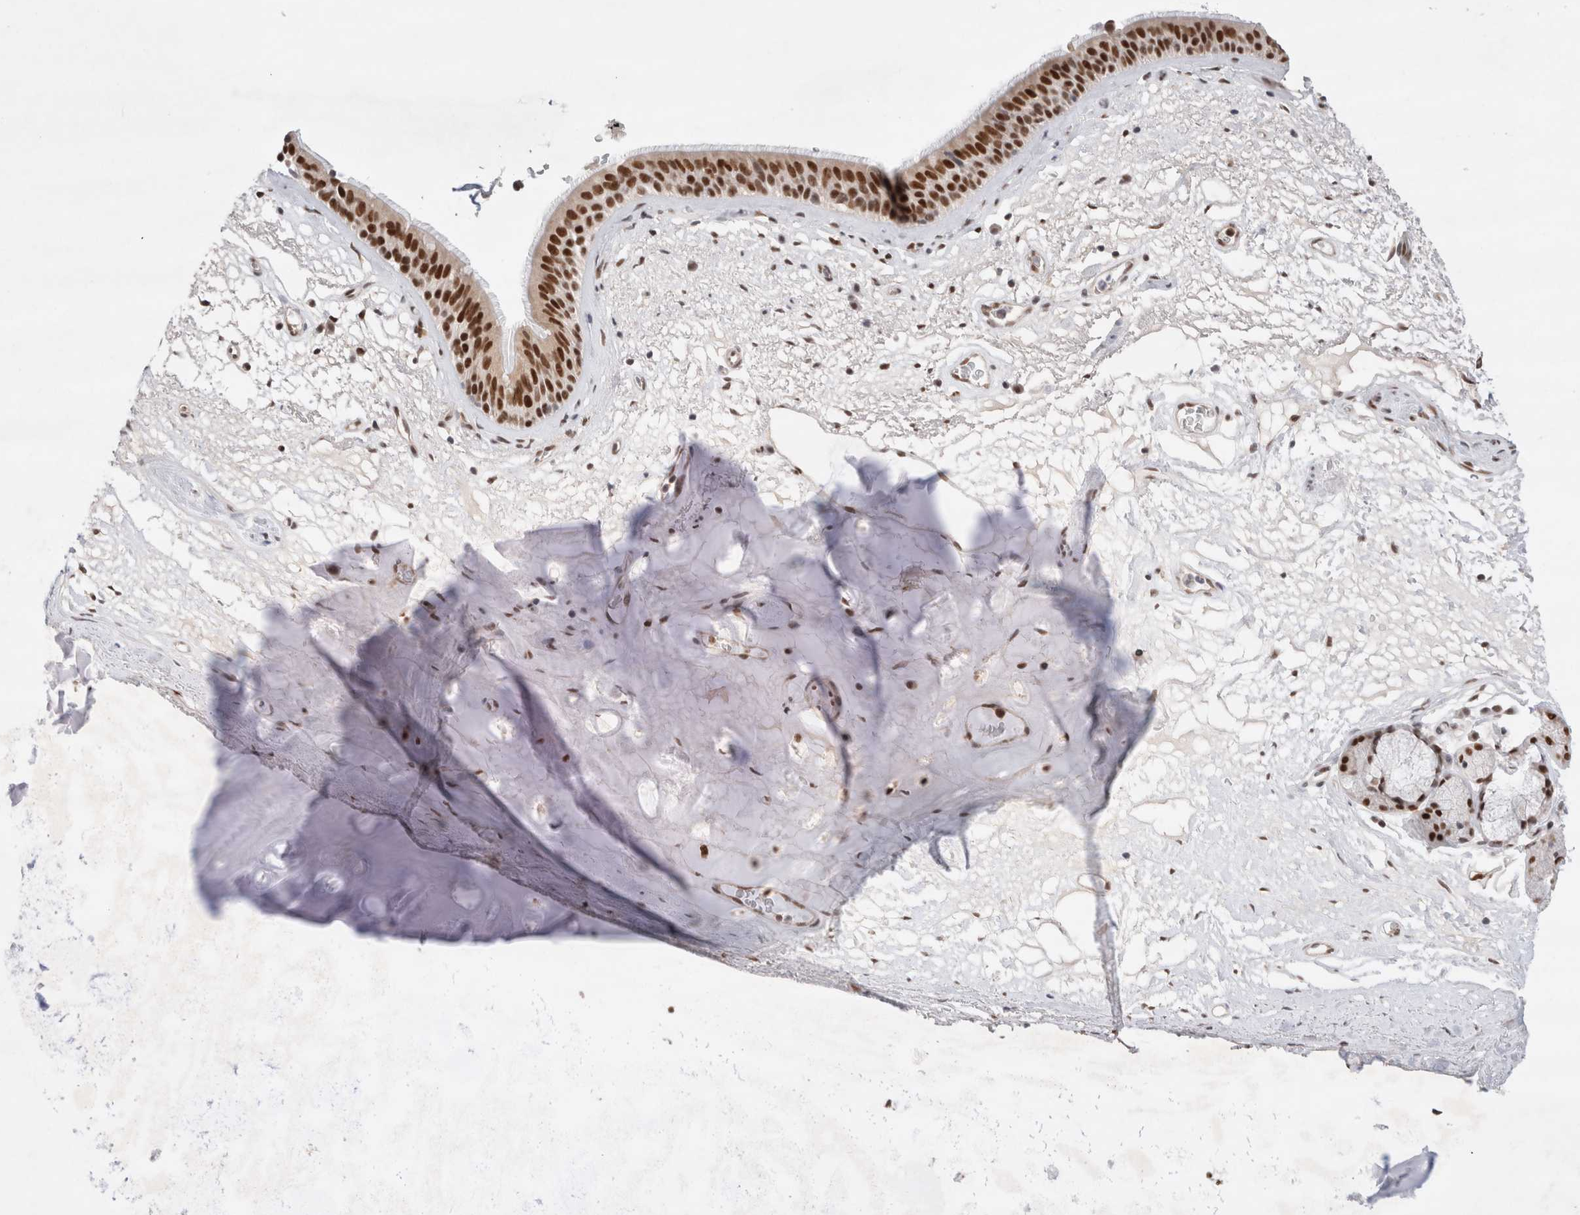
{"staining": {"intensity": "strong", "quantity": ">75%", "location": "nuclear"}, "tissue": "bronchus", "cell_type": "Respiratory epithelial cells", "image_type": "normal", "snomed": [{"axis": "morphology", "description": "Normal tissue, NOS"}, {"axis": "topography", "description": "Cartilage tissue"}], "caption": "This image shows IHC staining of normal bronchus, with high strong nuclear positivity in approximately >75% of respiratory epithelial cells.", "gene": "GTF2I", "patient": {"sex": "female", "age": 63}}